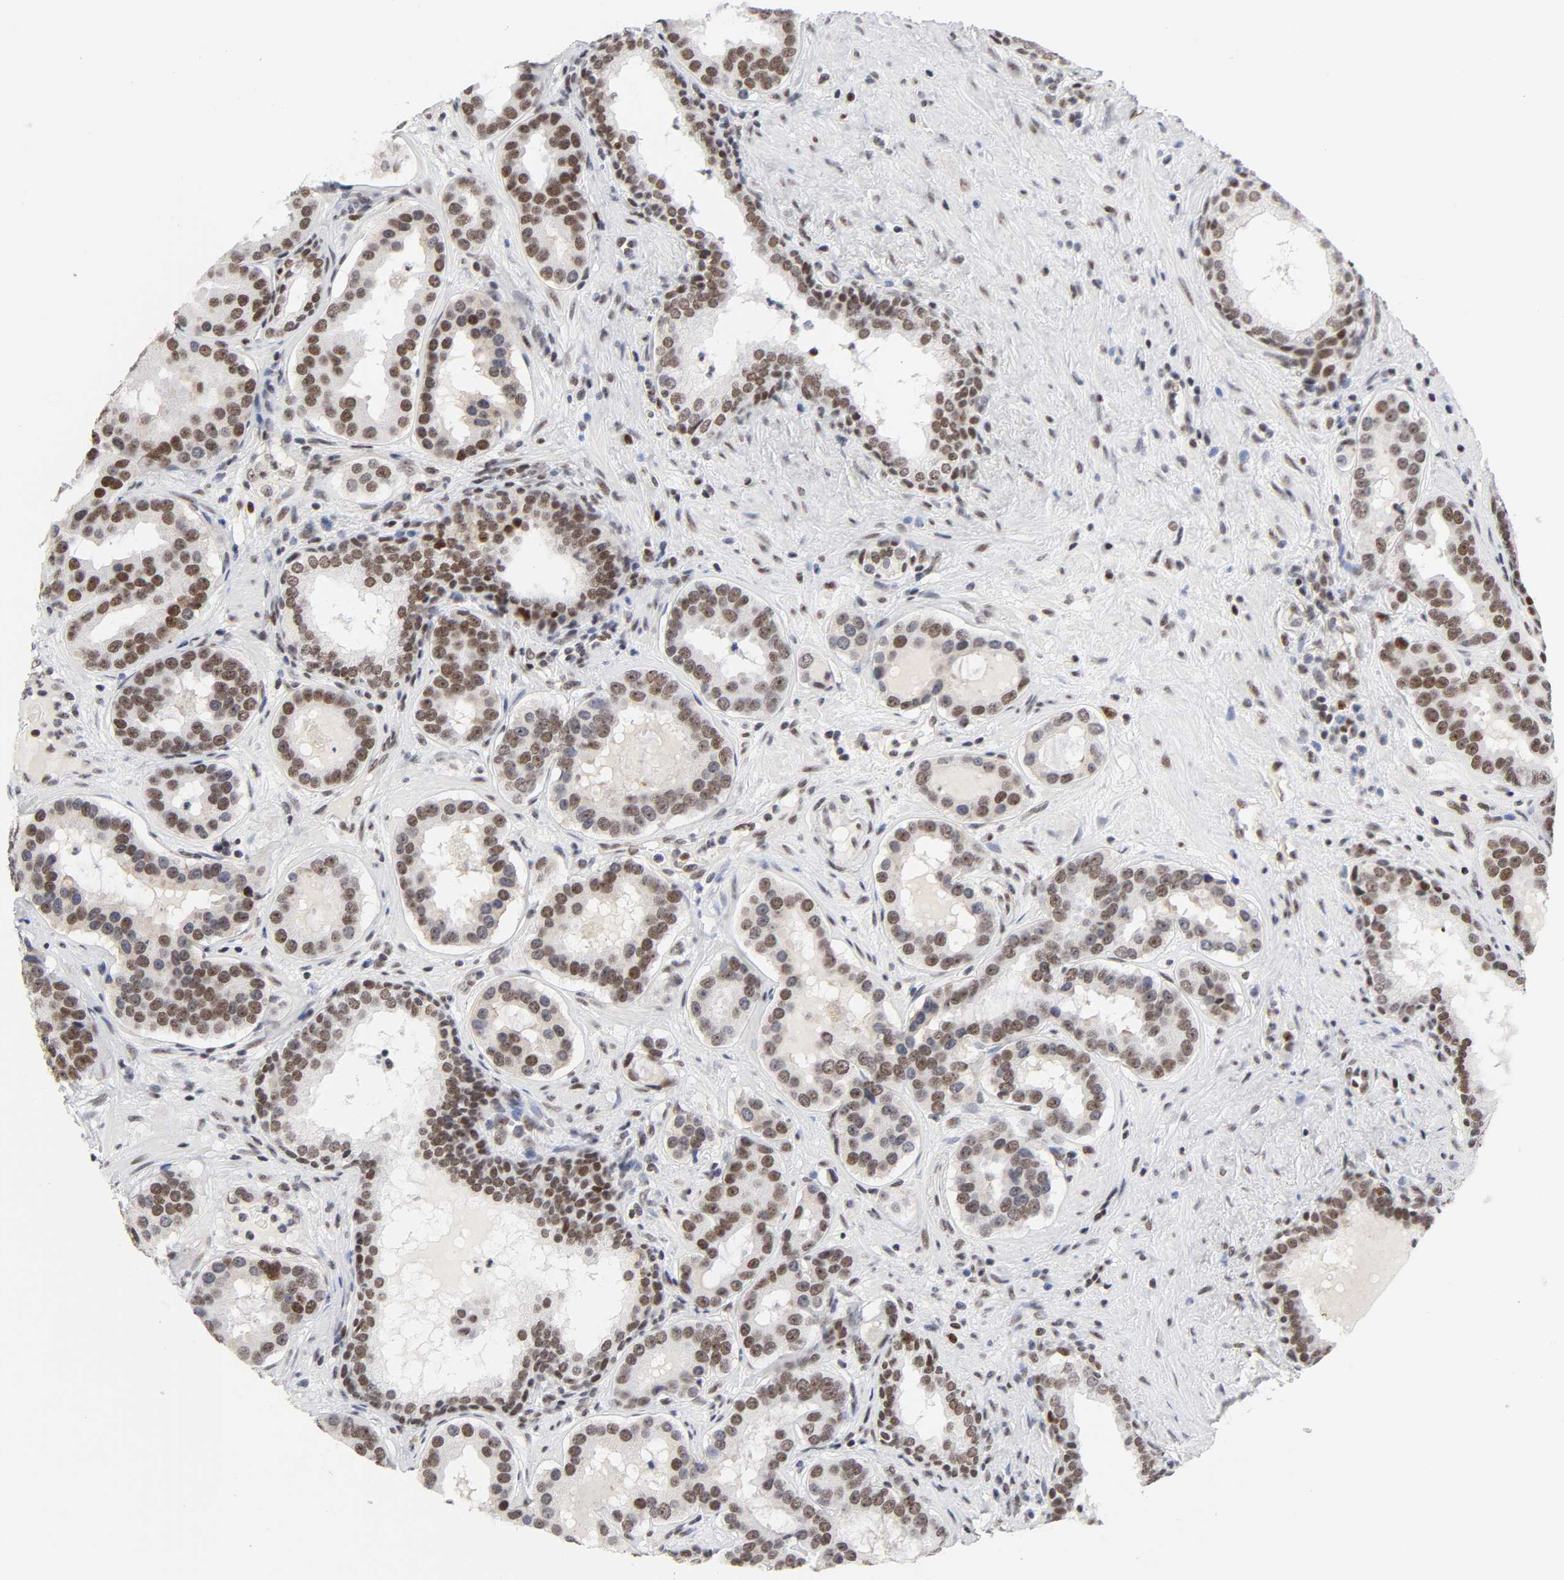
{"staining": {"intensity": "moderate", "quantity": ">75%", "location": "nuclear"}, "tissue": "prostate cancer", "cell_type": "Tumor cells", "image_type": "cancer", "snomed": [{"axis": "morphology", "description": "Adenocarcinoma, Low grade"}, {"axis": "topography", "description": "Prostate"}], "caption": "Prostate low-grade adenocarcinoma stained with a protein marker displays moderate staining in tumor cells.", "gene": "RFC4", "patient": {"sex": "male", "age": 59}}